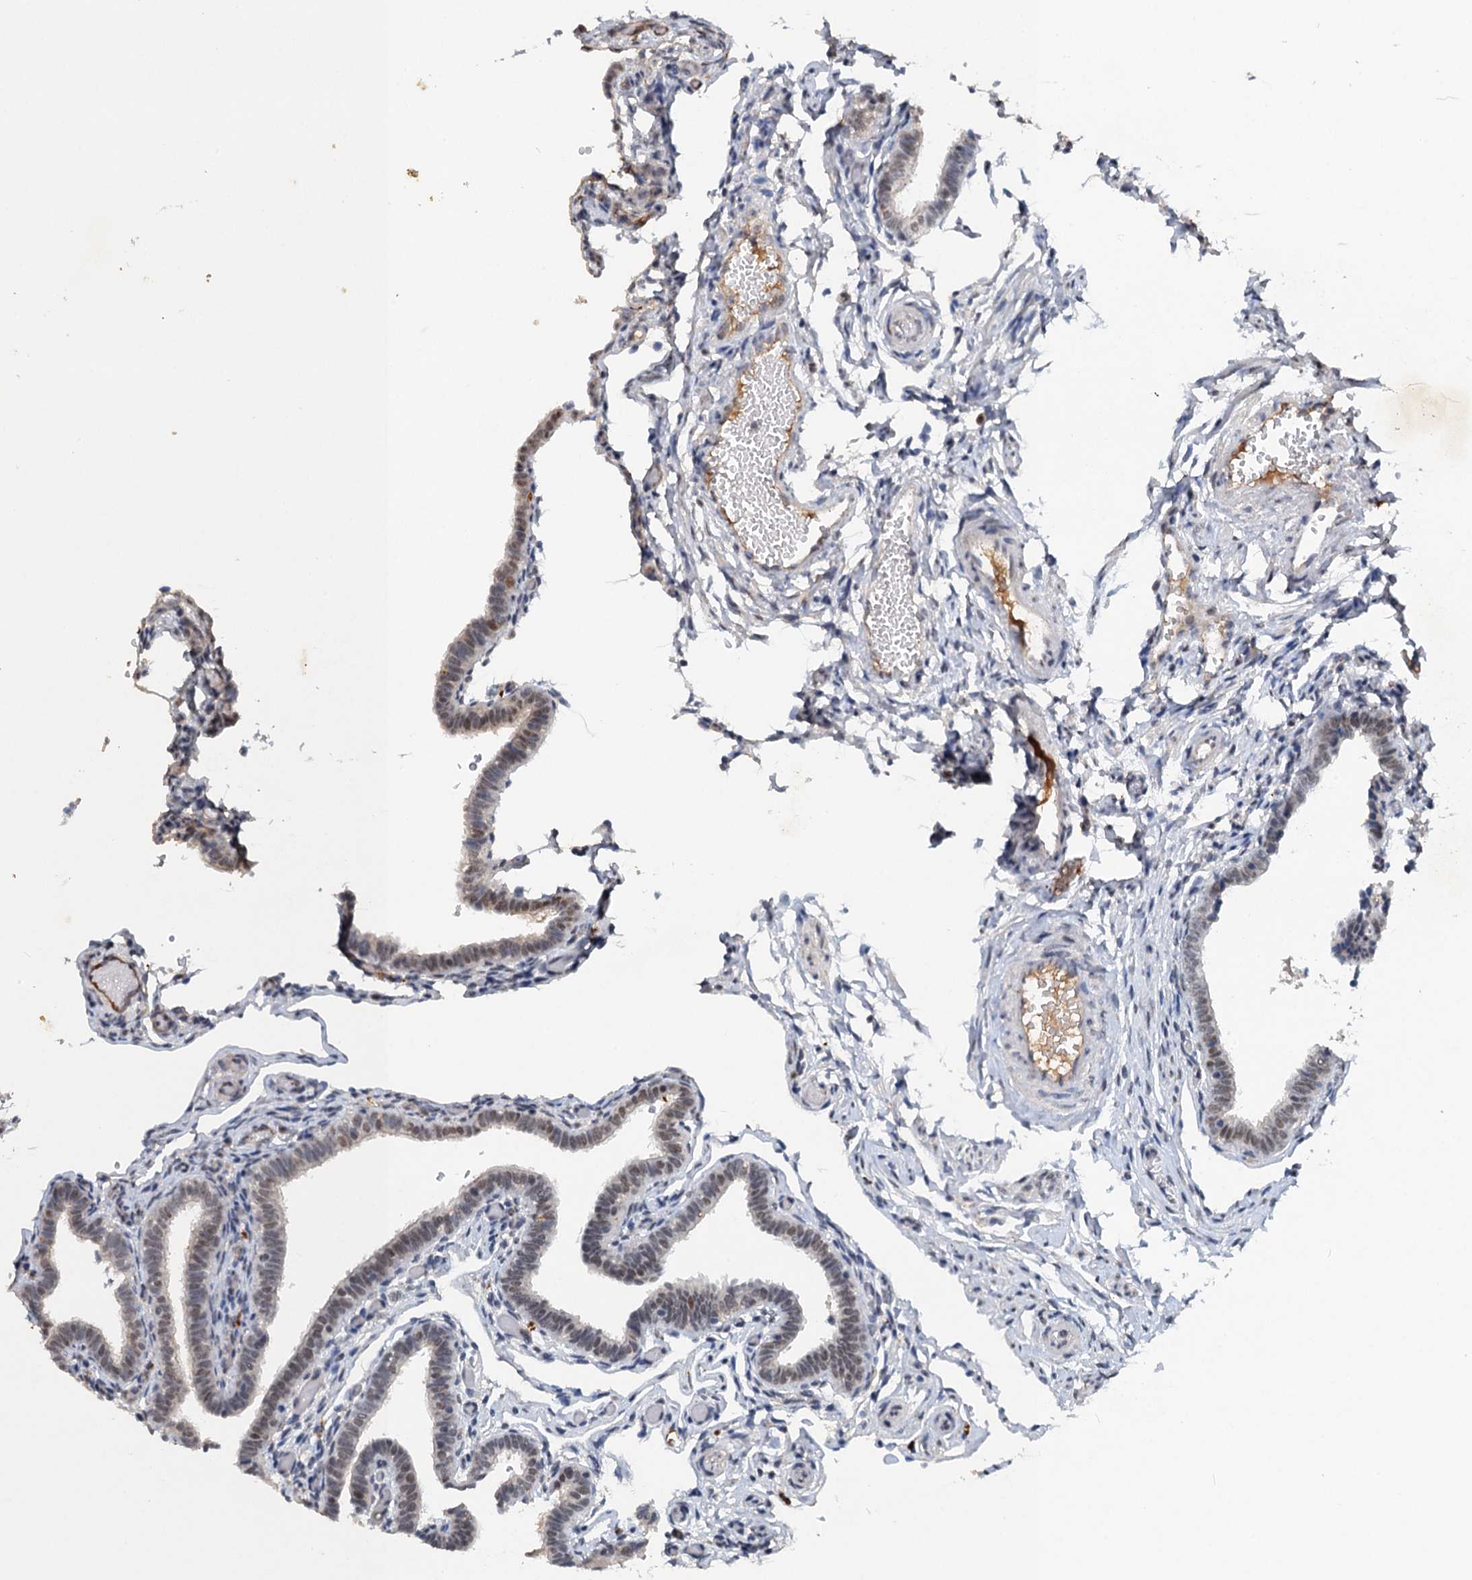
{"staining": {"intensity": "moderate", "quantity": "<25%", "location": "nuclear"}, "tissue": "fallopian tube", "cell_type": "Glandular cells", "image_type": "normal", "snomed": [{"axis": "morphology", "description": "Normal tissue, NOS"}, {"axis": "topography", "description": "Fallopian tube"}], "caption": "IHC image of normal human fallopian tube stained for a protein (brown), which exhibits low levels of moderate nuclear expression in approximately <25% of glandular cells.", "gene": "CSTF3", "patient": {"sex": "female", "age": 36}}